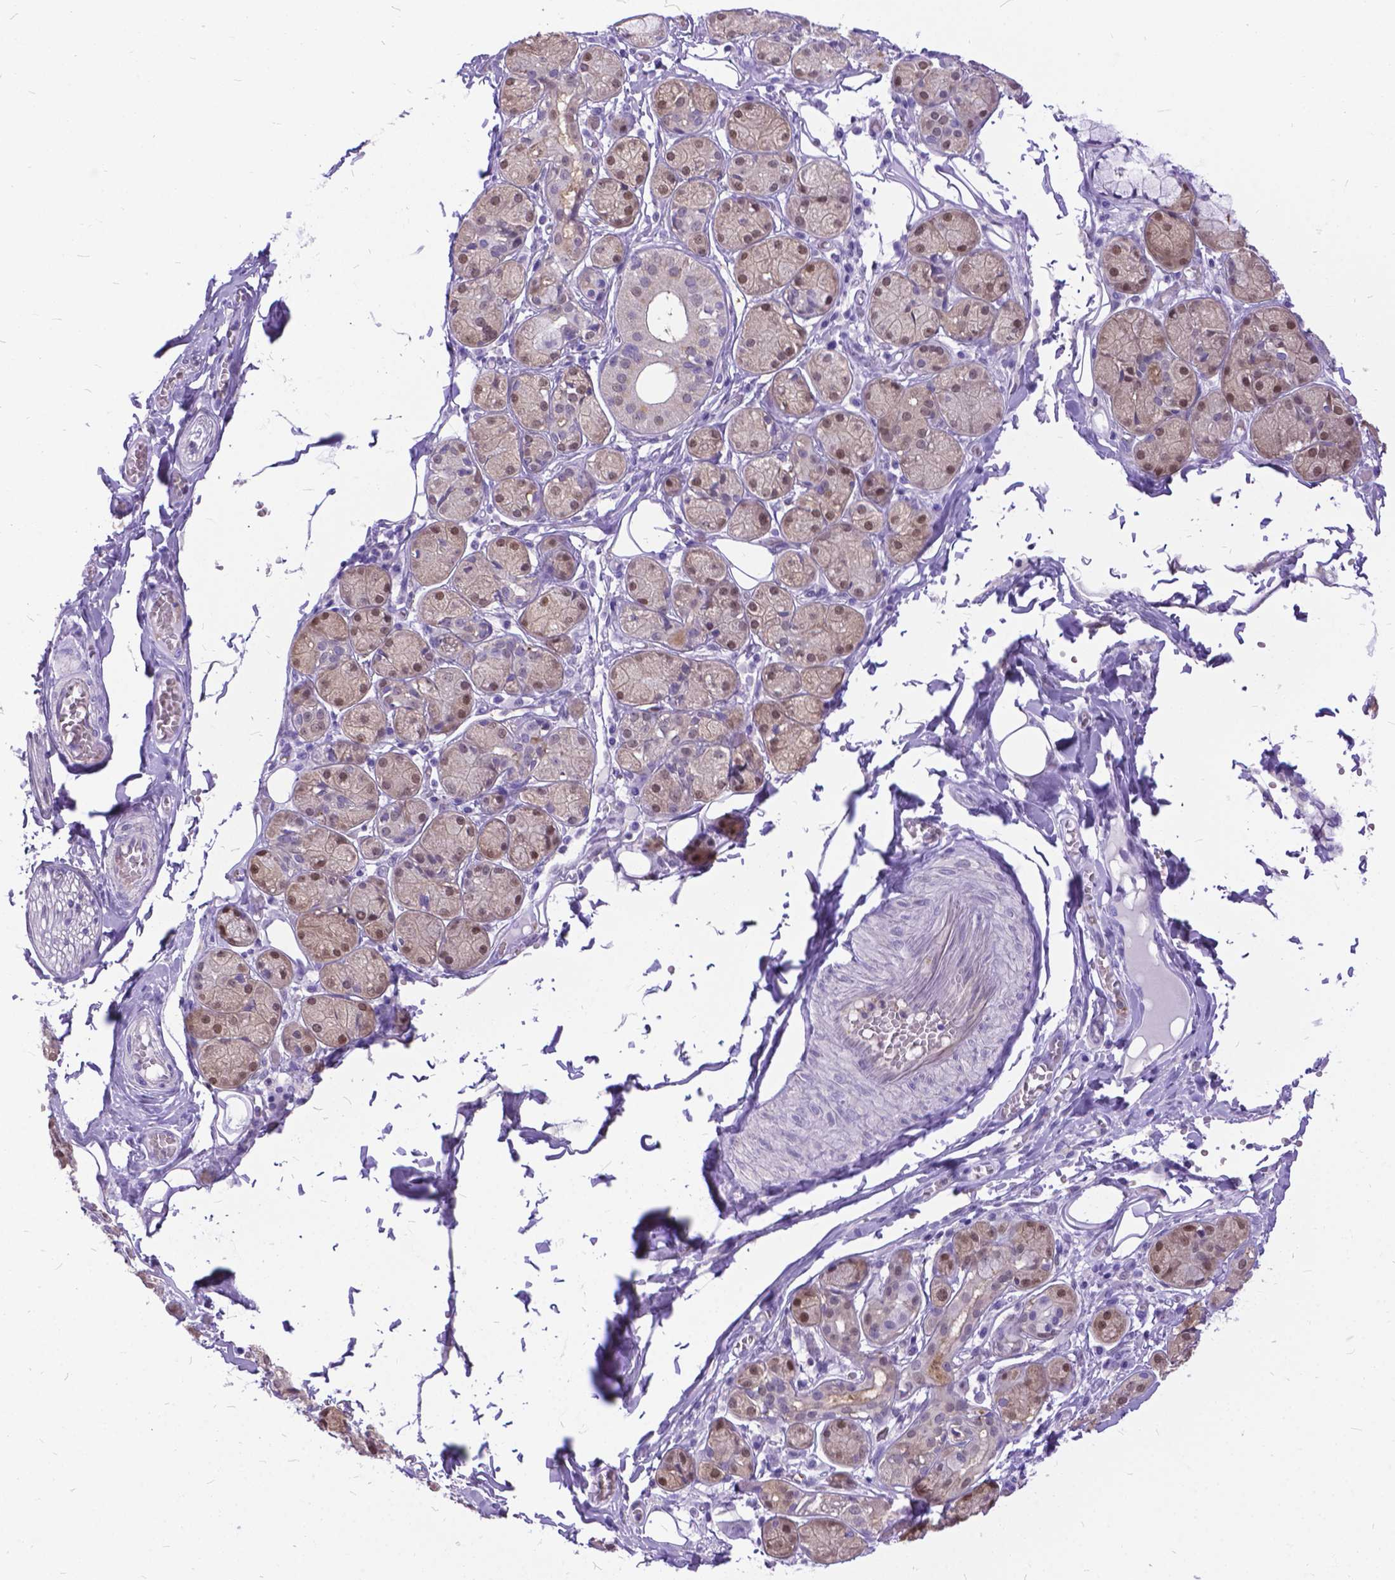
{"staining": {"intensity": "weak", "quantity": ">75%", "location": "cytoplasmic/membranous,nuclear"}, "tissue": "salivary gland", "cell_type": "Glandular cells", "image_type": "normal", "snomed": [{"axis": "morphology", "description": "Normal tissue, NOS"}, {"axis": "topography", "description": "Salivary gland"}, {"axis": "topography", "description": "Peripheral nerve tissue"}], "caption": "This histopathology image displays benign salivary gland stained with immunohistochemistry (IHC) to label a protein in brown. The cytoplasmic/membranous,nuclear of glandular cells show weak positivity for the protein. Nuclei are counter-stained blue.", "gene": "TMEM169", "patient": {"sex": "male", "age": 71}}